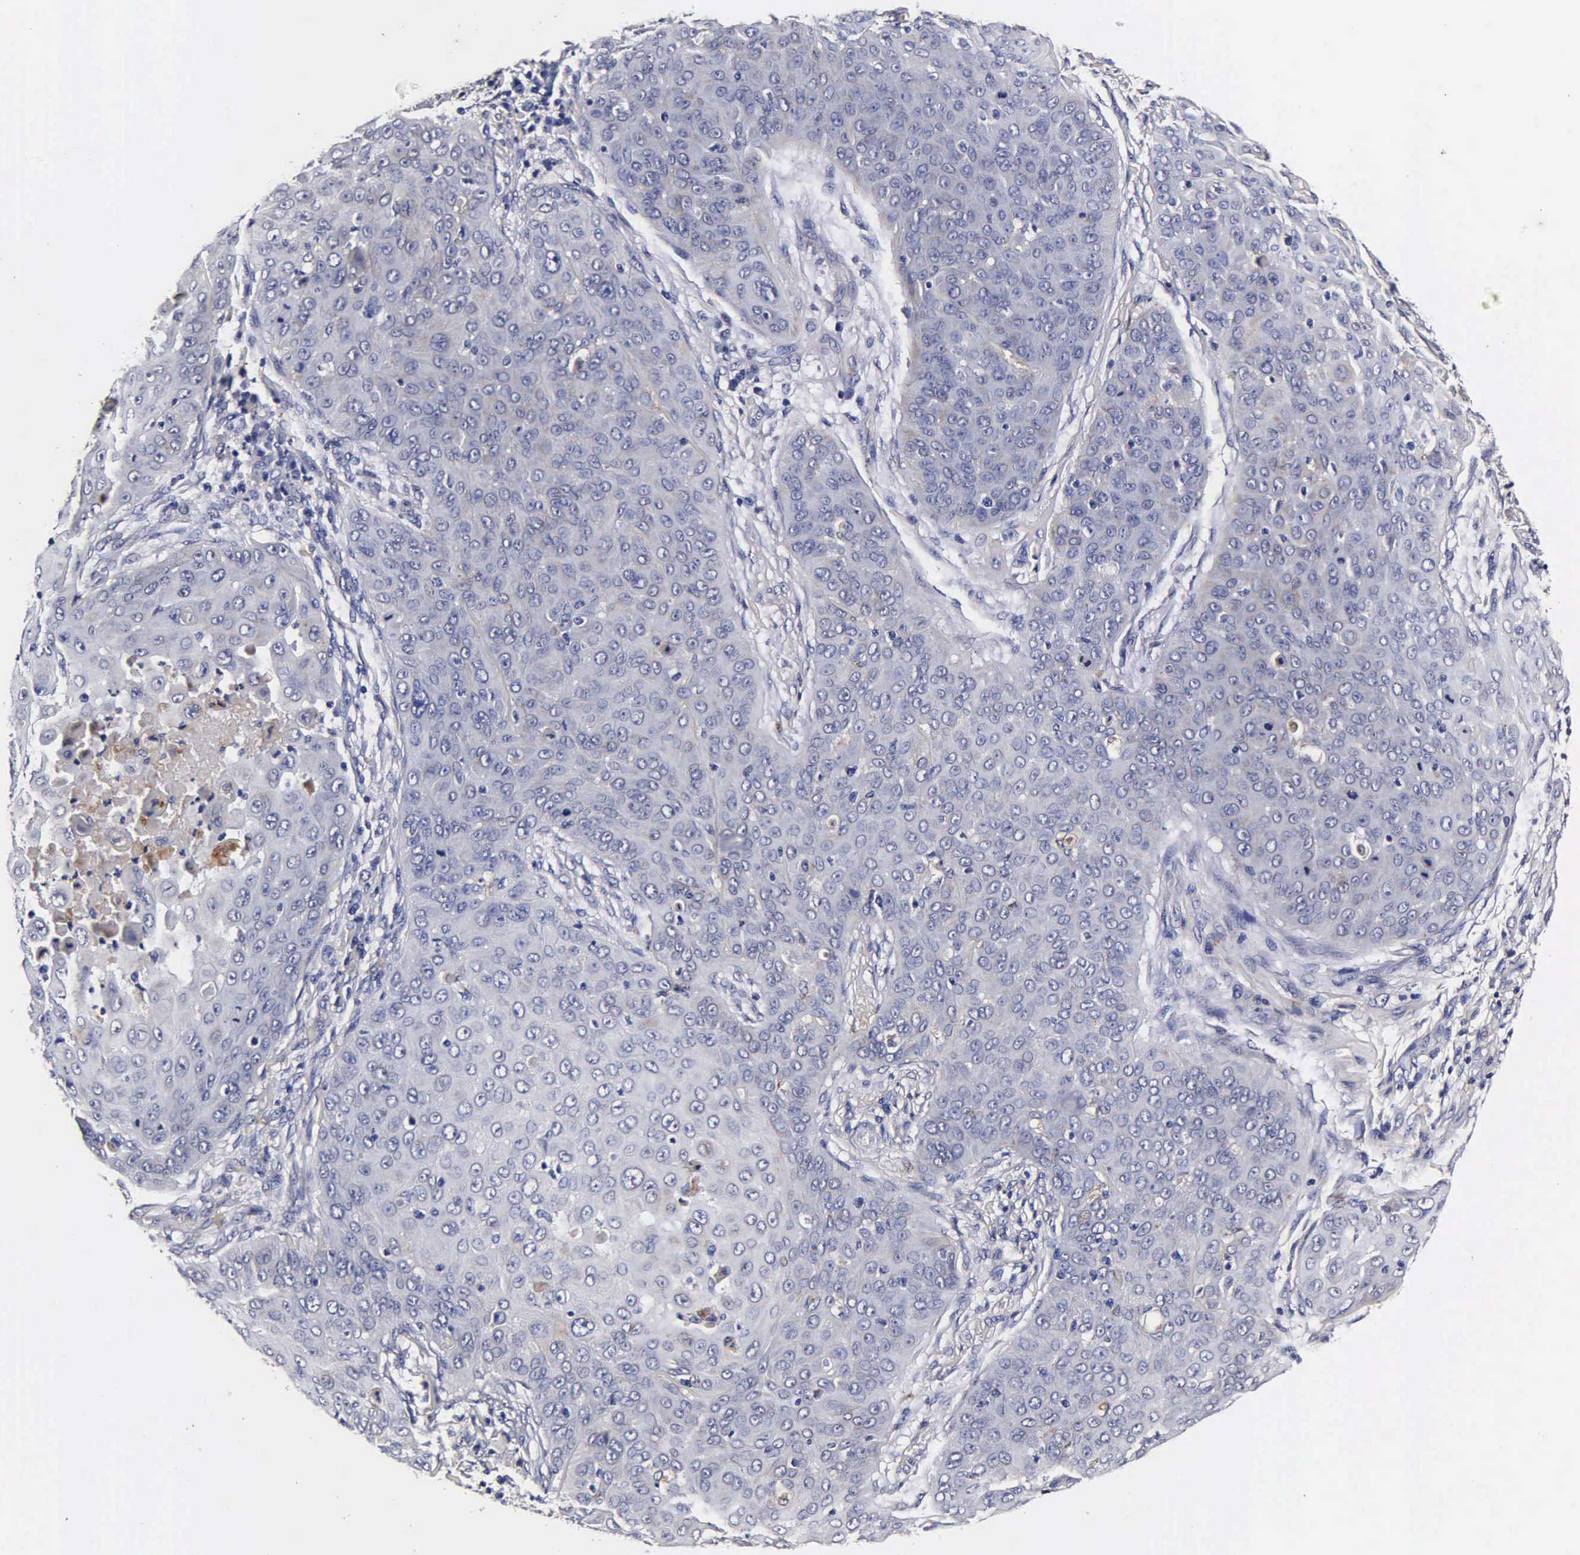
{"staining": {"intensity": "negative", "quantity": "none", "location": "none"}, "tissue": "skin cancer", "cell_type": "Tumor cells", "image_type": "cancer", "snomed": [{"axis": "morphology", "description": "Squamous cell carcinoma, NOS"}, {"axis": "topography", "description": "Skin"}], "caption": "This histopathology image is of squamous cell carcinoma (skin) stained with IHC to label a protein in brown with the nuclei are counter-stained blue. There is no expression in tumor cells.", "gene": "CST3", "patient": {"sex": "male", "age": 82}}